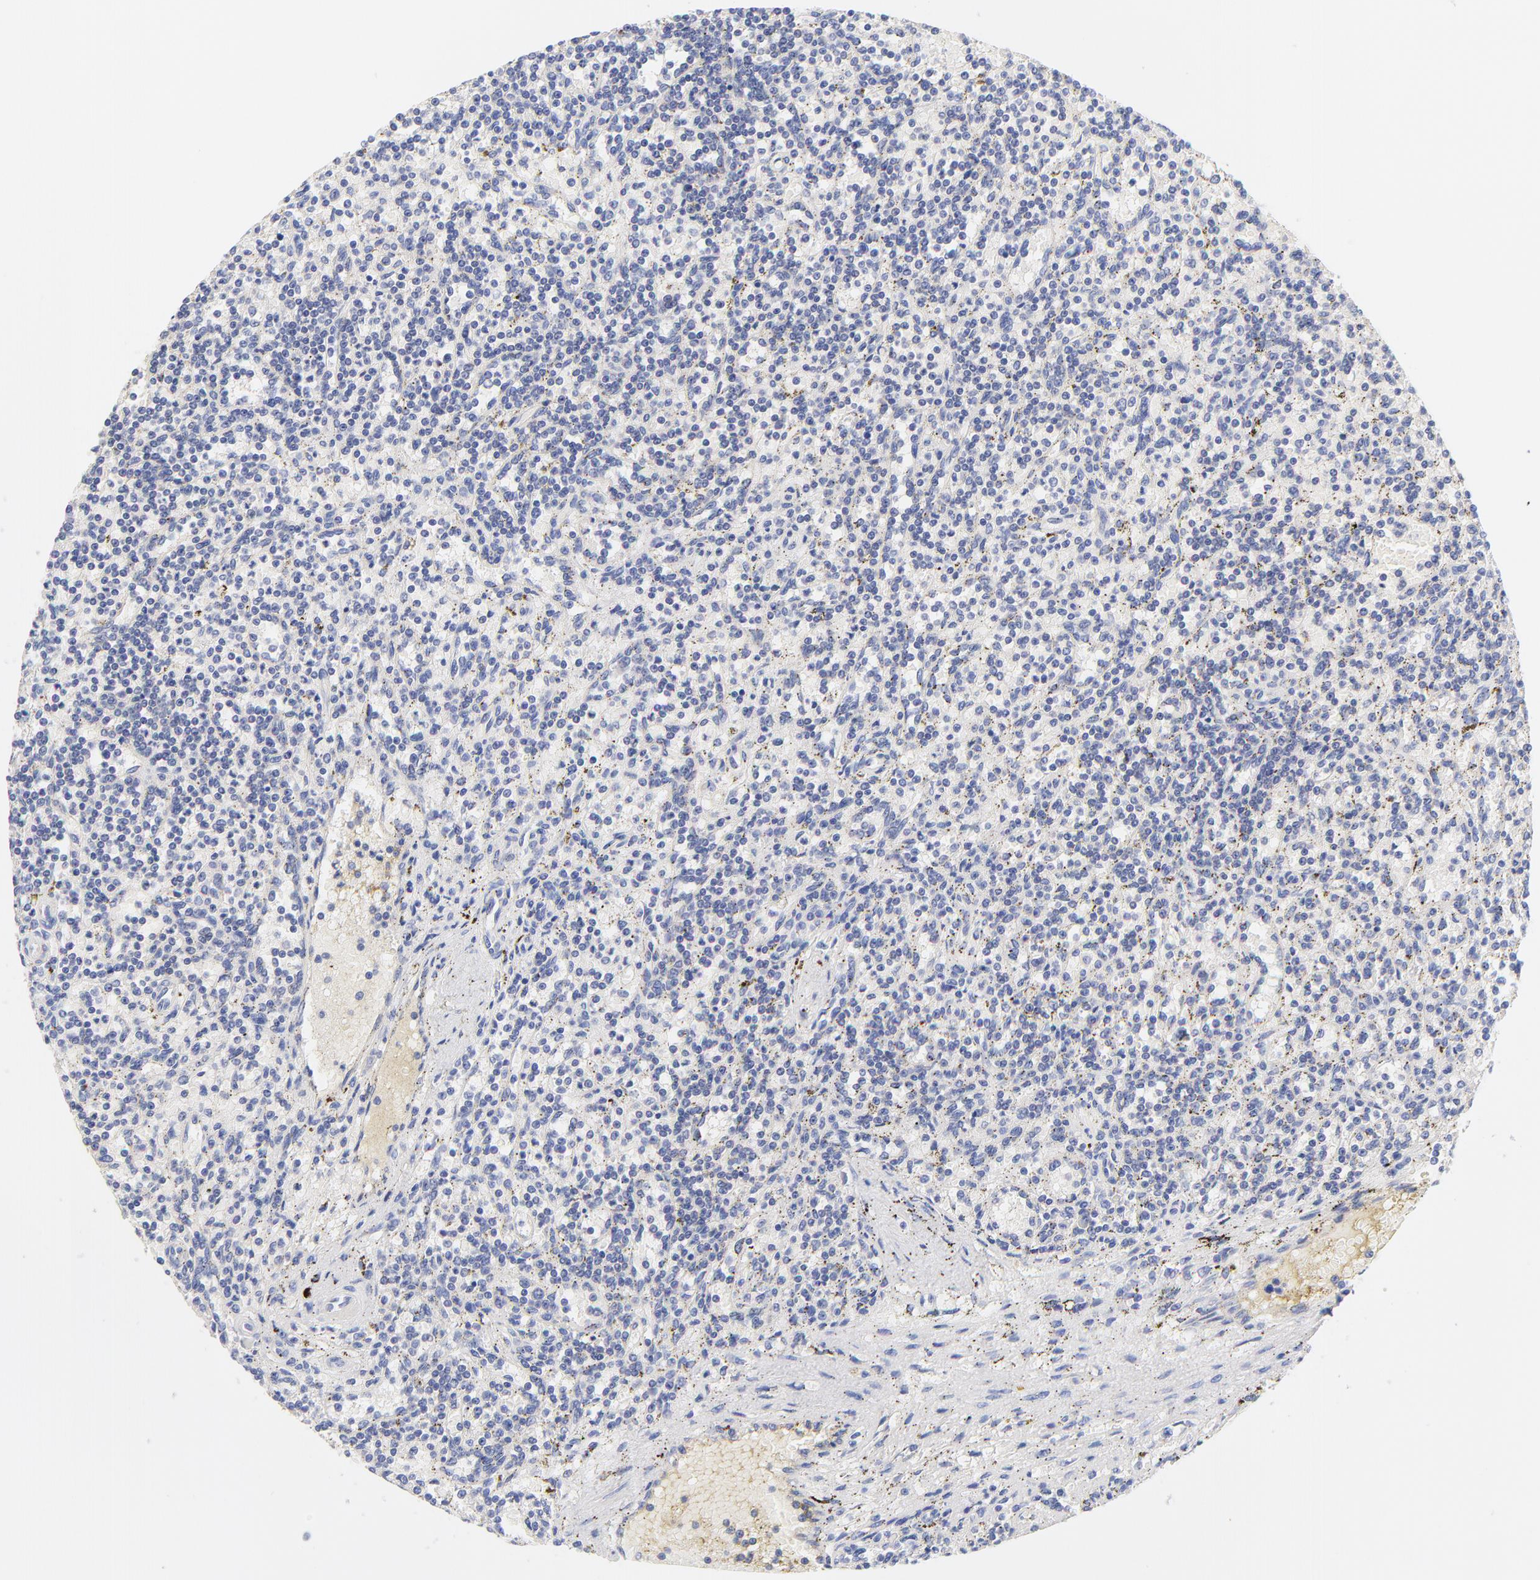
{"staining": {"intensity": "negative", "quantity": "none", "location": "none"}, "tissue": "lymphoma", "cell_type": "Tumor cells", "image_type": "cancer", "snomed": [{"axis": "morphology", "description": "Malignant lymphoma, non-Hodgkin's type, Low grade"}, {"axis": "topography", "description": "Spleen"}], "caption": "IHC histopathology image of human malignant lymphoma, non-Hodgkin's type (low-grade) stained for a protein (brown), which displays no expression in tumor cells.", "gene": "TNFRSF13C", "patient": {"sex": "male", "age": 73}}